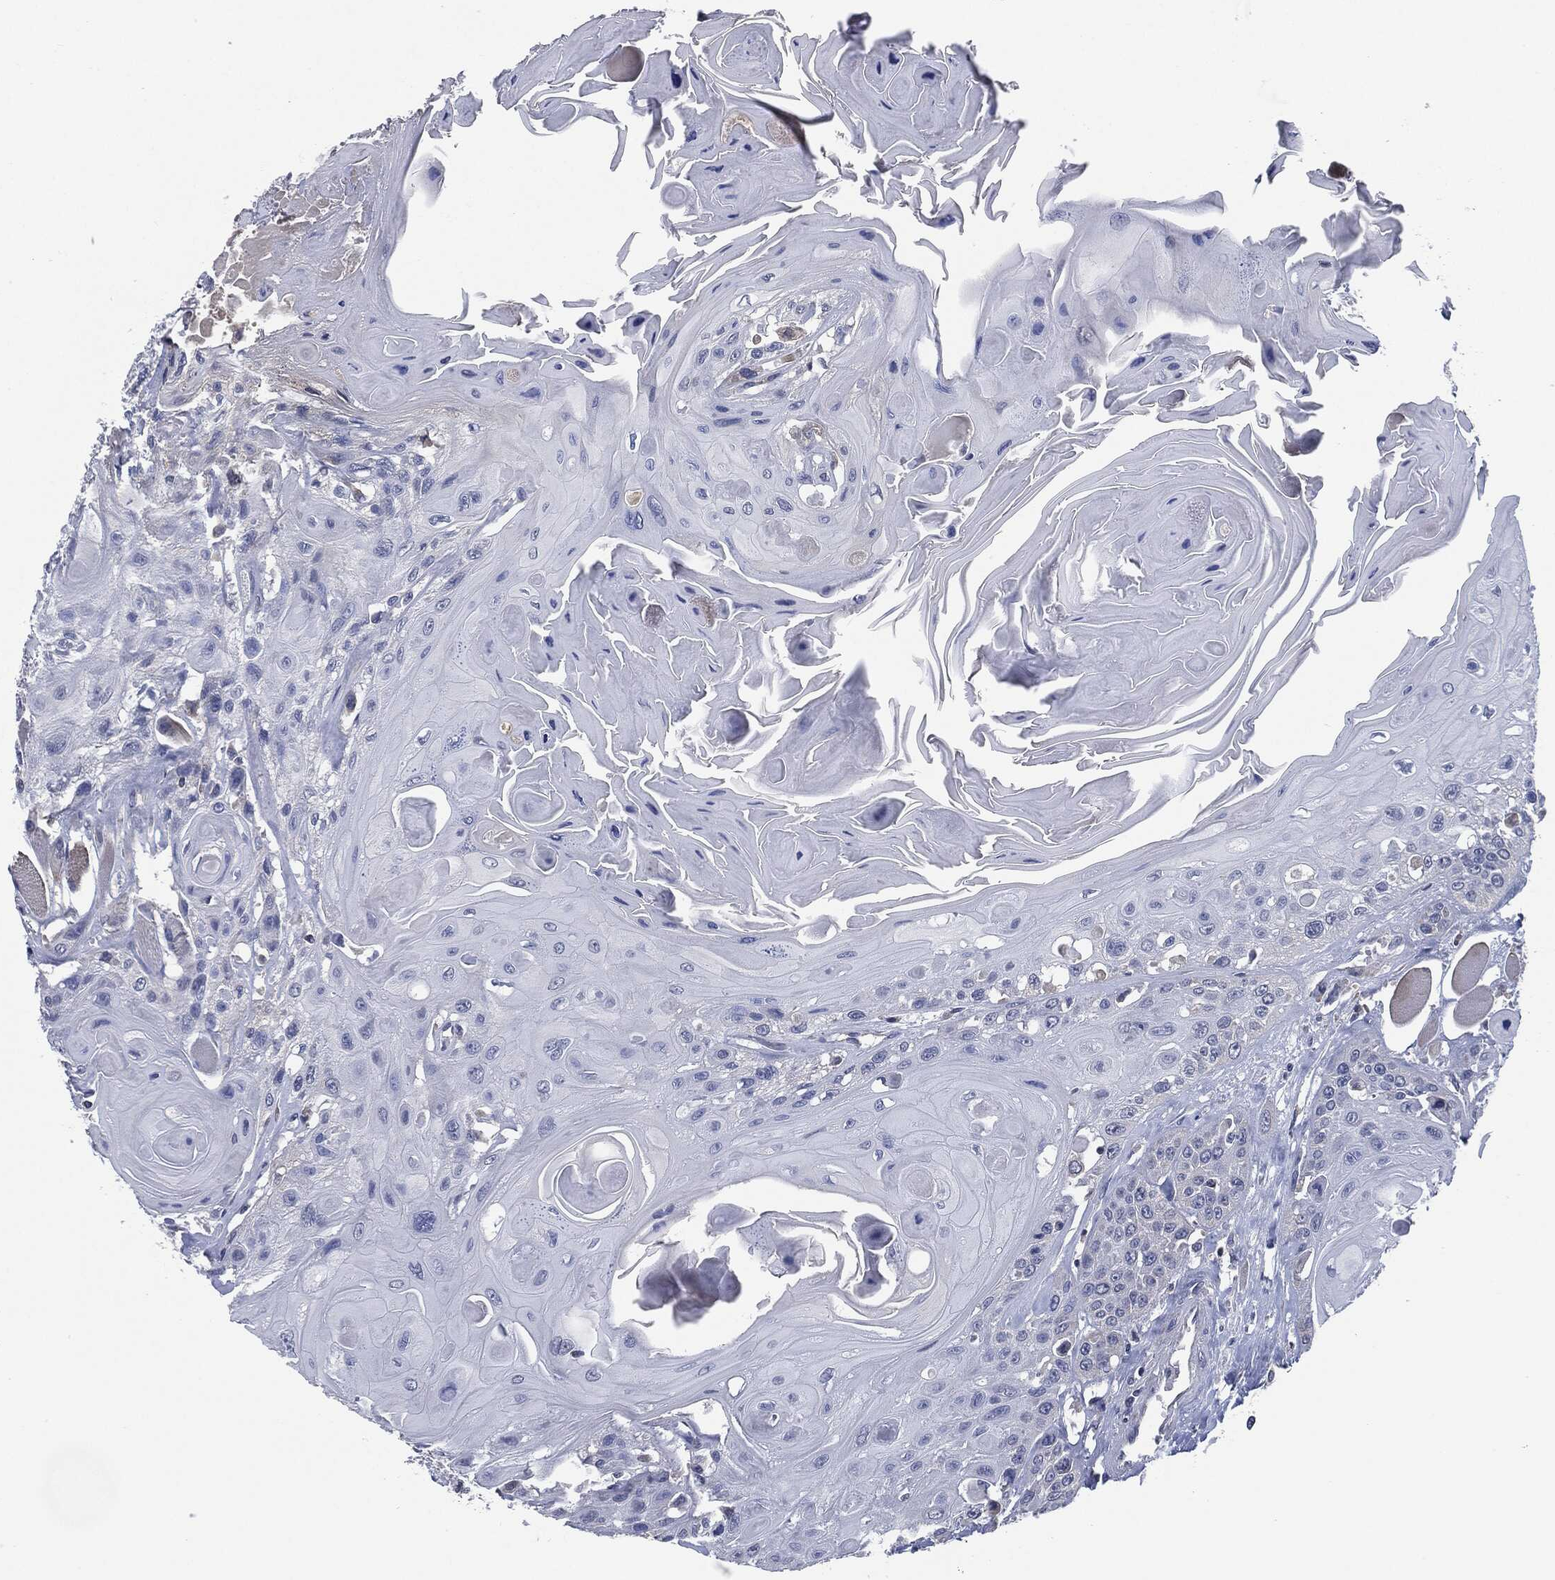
{"staining": {"intensity": "negative", "quantity": "none", "location": "none"}, "tissue": "head and neck cancer", "cell_type": "Tumor cells", "image_type": "cancer", "snomed": [{"axis": "morphology", "description": "Squamous cell carcinoma, NOS"}, {"axis": "topography", "description": "Head-Neck"}], "caption": "Tumor cells show no significant protein staining in head and neck cancer. The staining is performed using DAB (3,3'-diaminobenzidine) brown chromogen with nuclei counter-stained in using hematoxylin.", "gene": "IL2RG", "patient": {"sex": "female", "age": 59}}